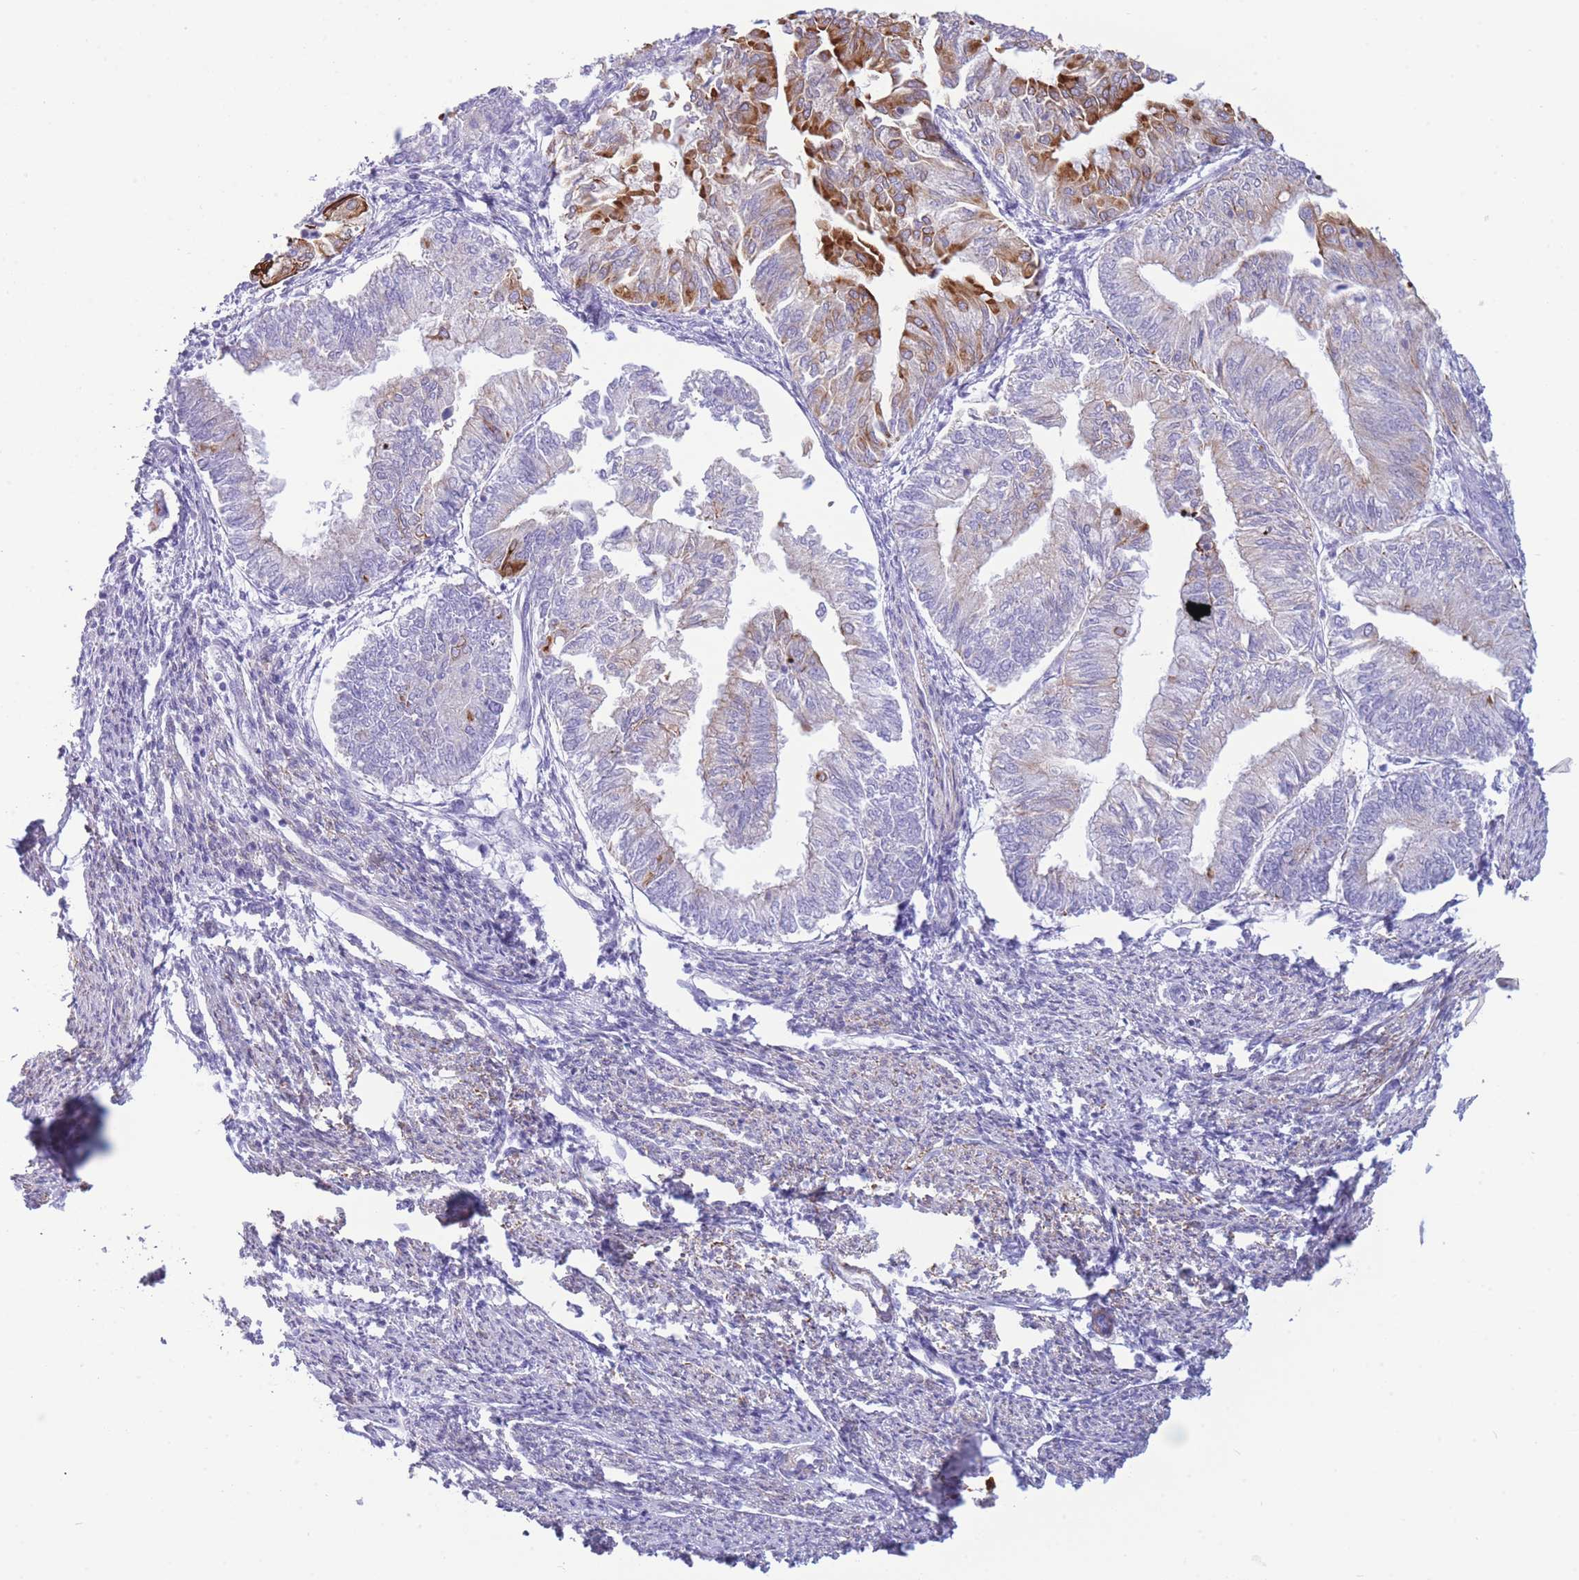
{"staining": {"intensity": "strong", "quantity": "<25%", "location": "cytoplasmic/membranous"}, "tissue": "smooth muscle", "cell_type": "Smooth muscle cells", "image_type": "normal", "snomed": [{"axis": "morphology", "description": "Normal tissue, NOS"}, {"axis": "topography", "description": "Smooth muscle"}, {"axis": "topography", "description": "Uterus"}], "caption": "Strong cytoplasmic/membranous expression for a protein is seen in about <25% of smooth muscle cells of normal smooth muscle using immunohistochemistry (IHC).", "gene": "VWA8", "patient": {"sex": "female", "age": 59}}